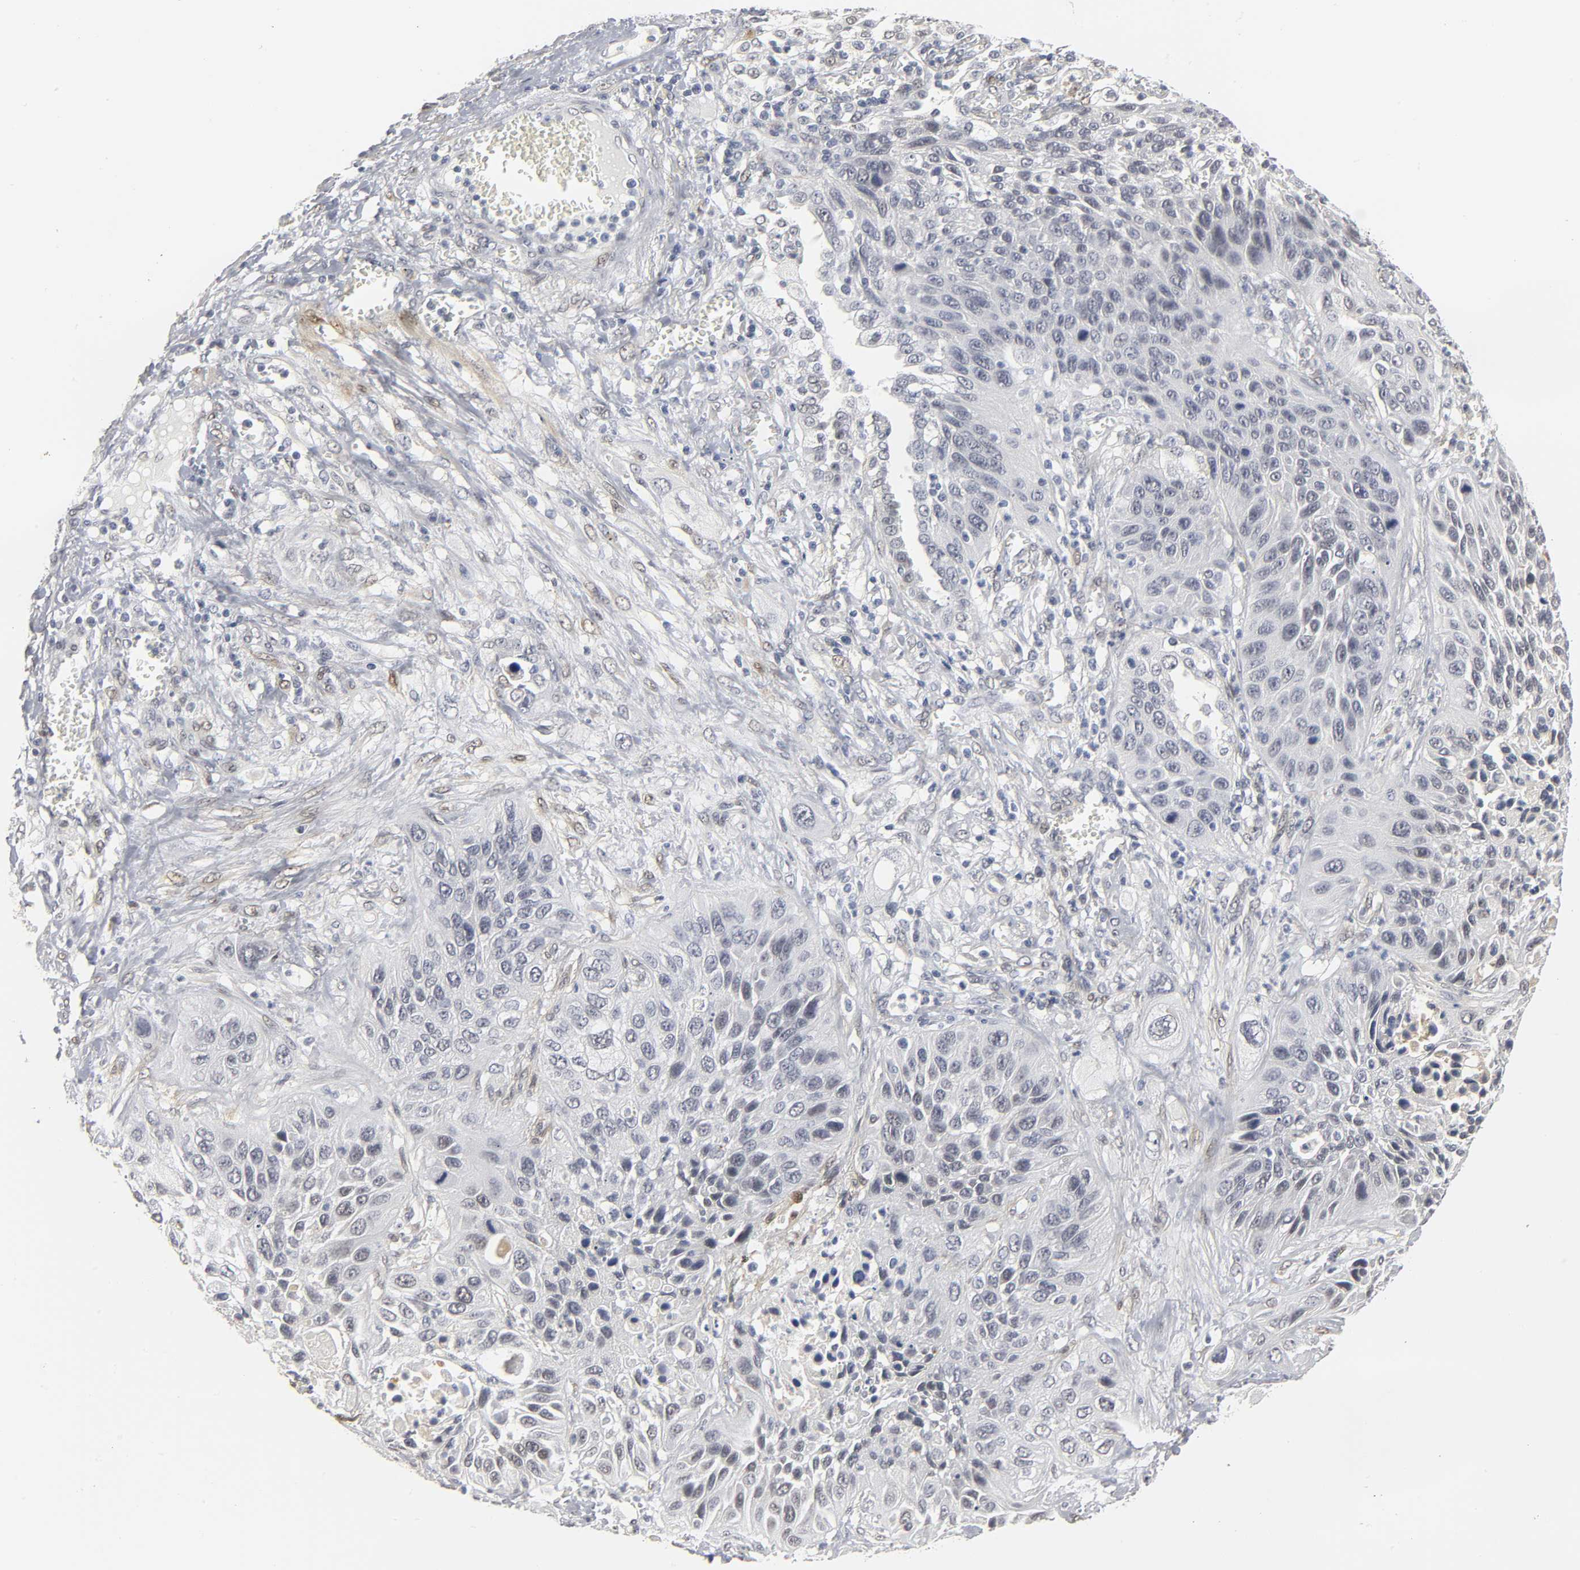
{"staining": {"intensity": "weak", "quantity": "<25%", "location": "nuclear"}, "tissue": "lung cancer", "cell_type": "Tumor cells", "image_type": "cancer", "snomed": [{"axis": "morphology", "description": "Squamous cell carcinoma, NOS"}, {"axis": "topography", "description": "Lung"}], "caption": "Immunohistochemistry photomicrograph of human lung squamous cell carcinoma stained for a protein (brown), which exhibits no positivity in tumor cells. (Brightfield microscopy of DAB (3,3'-diaminobenzidine) immunohistochemistry (IHC) at high magnification).", "gene": "PDLIM3", "patient": {"sex": "female", "age": 76}}